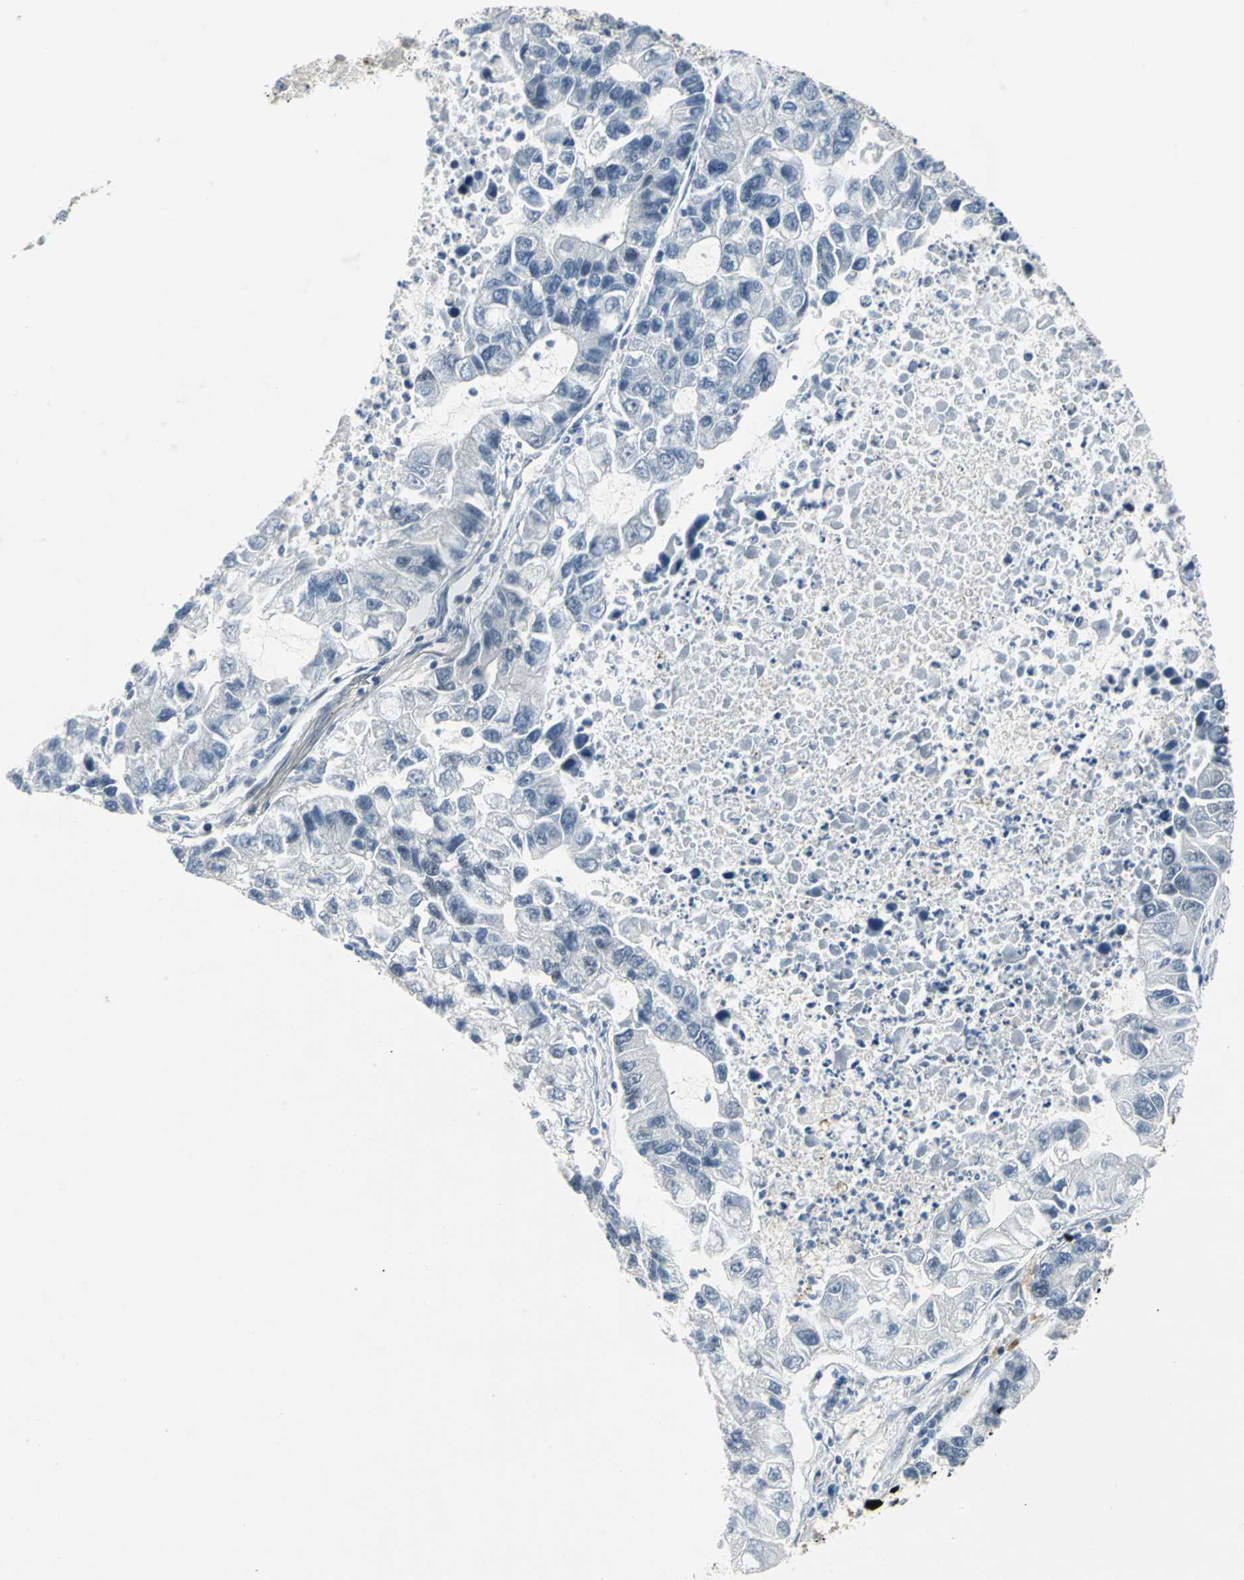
{"staining": {"intensity": "weak", "quantity": "25%-75%", "location": "nuclear"}, "tissue": "lung cancer", "cell_type": "Tumor cells", "image_type": "cancer", "snomed": [{"axis": "morphology", "description": "Adenocarcinoma, NOS"}, {"axis": "topography", "description": "Lung"}], "caption": "A brown stain shows weak nuclear staining of a protein in human lung cancer (adenocarcinoma) tumor cells.", "gene": "GLI3", "patient": {"sex": "female", "age": 51}}